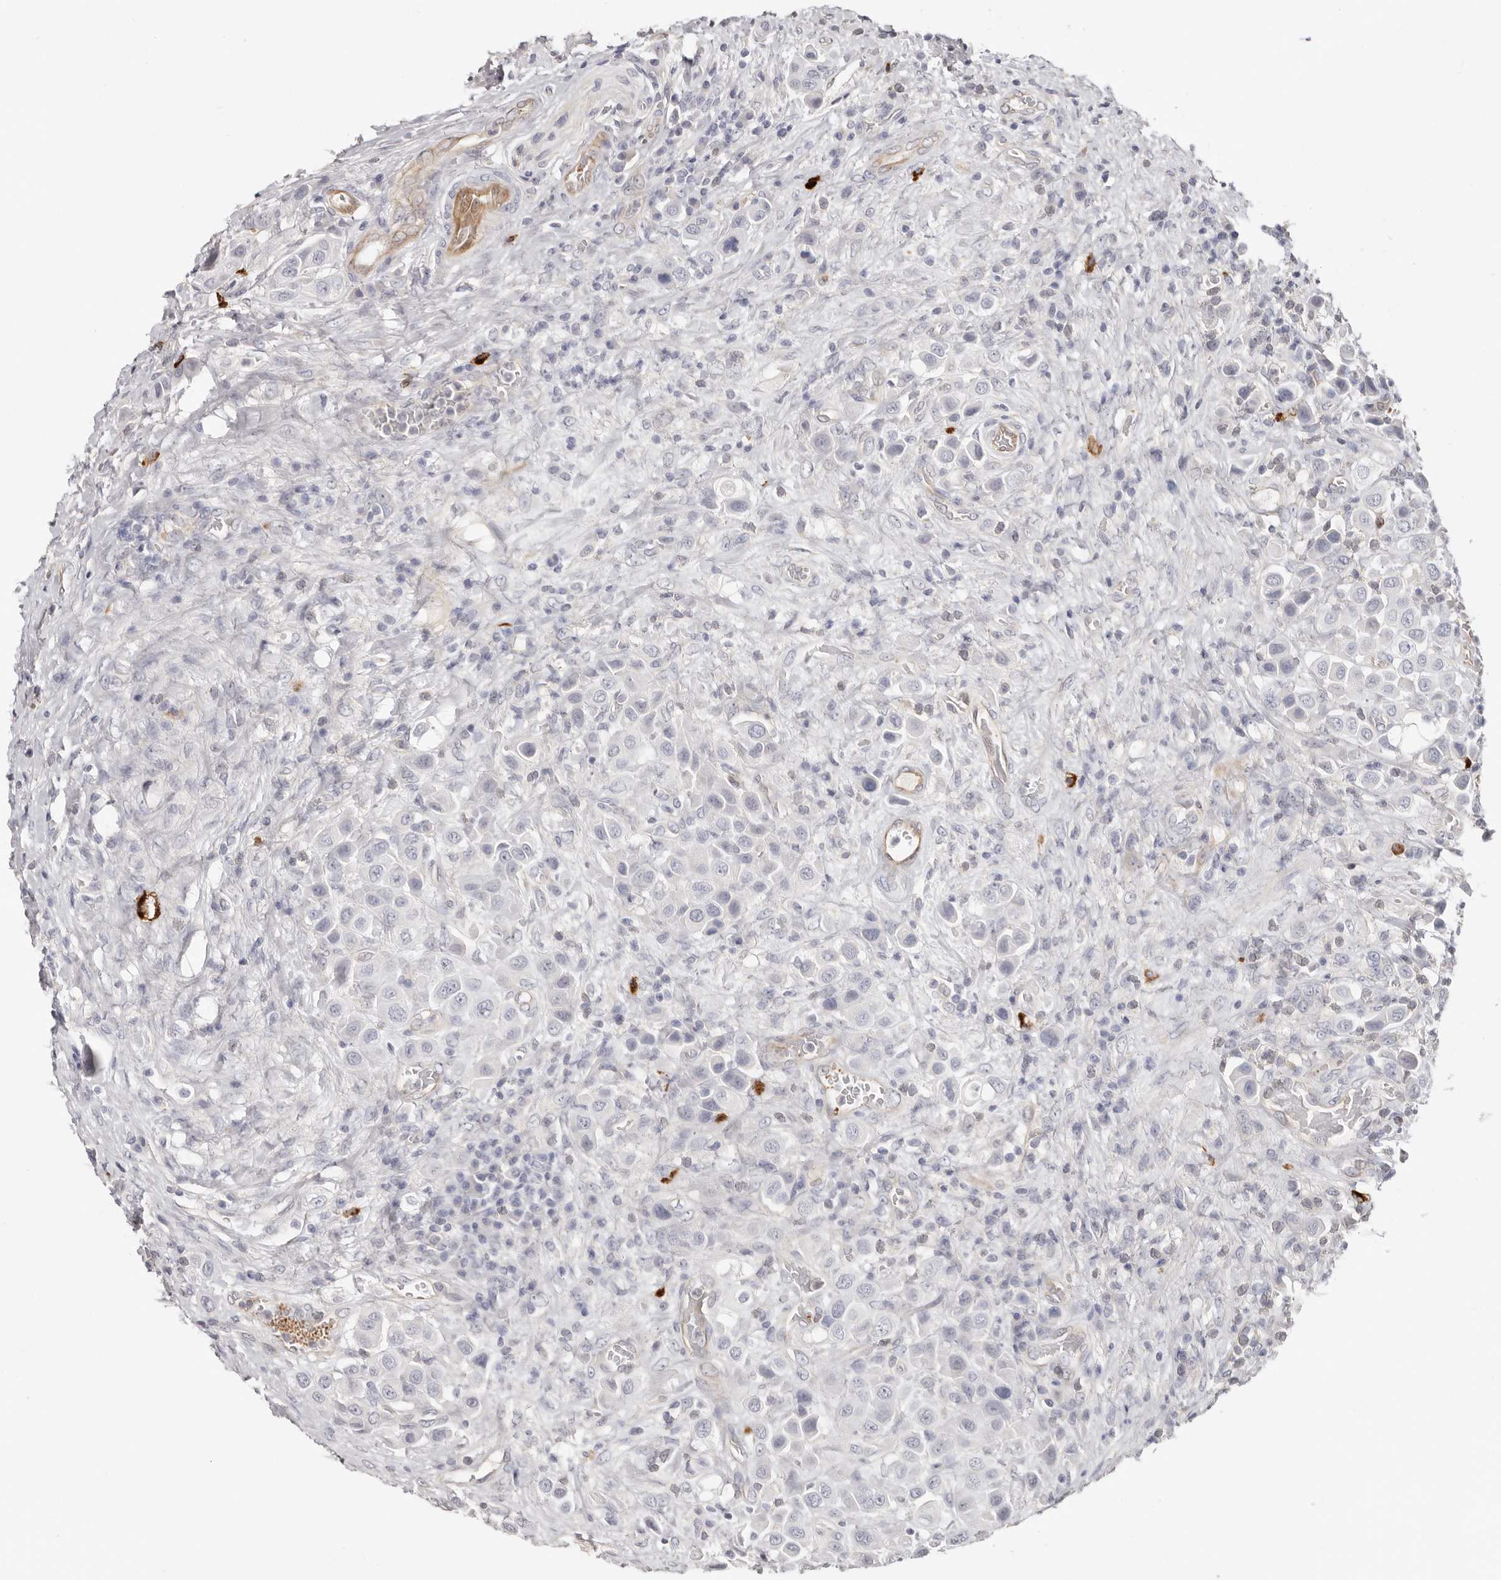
{"staining": {"intensity": "negative", "quantity": "none", "location": "none"}, "tissue": "urothelial cancer", "cell_type": "Tumor cells", "image_type": "cancer", "snomed": [{"axis": "morphology", "description": "Urothelial carcinoma, High grade"}, {"axis": "topography", "description": "Urinary bladder"}], "caption": "Human urothelial cancer stained for a protein using immunohistochemistry displays no staining in tumor cells.", "gene": "PKDCC", "patient": {"sex": "male", "age": 50}}